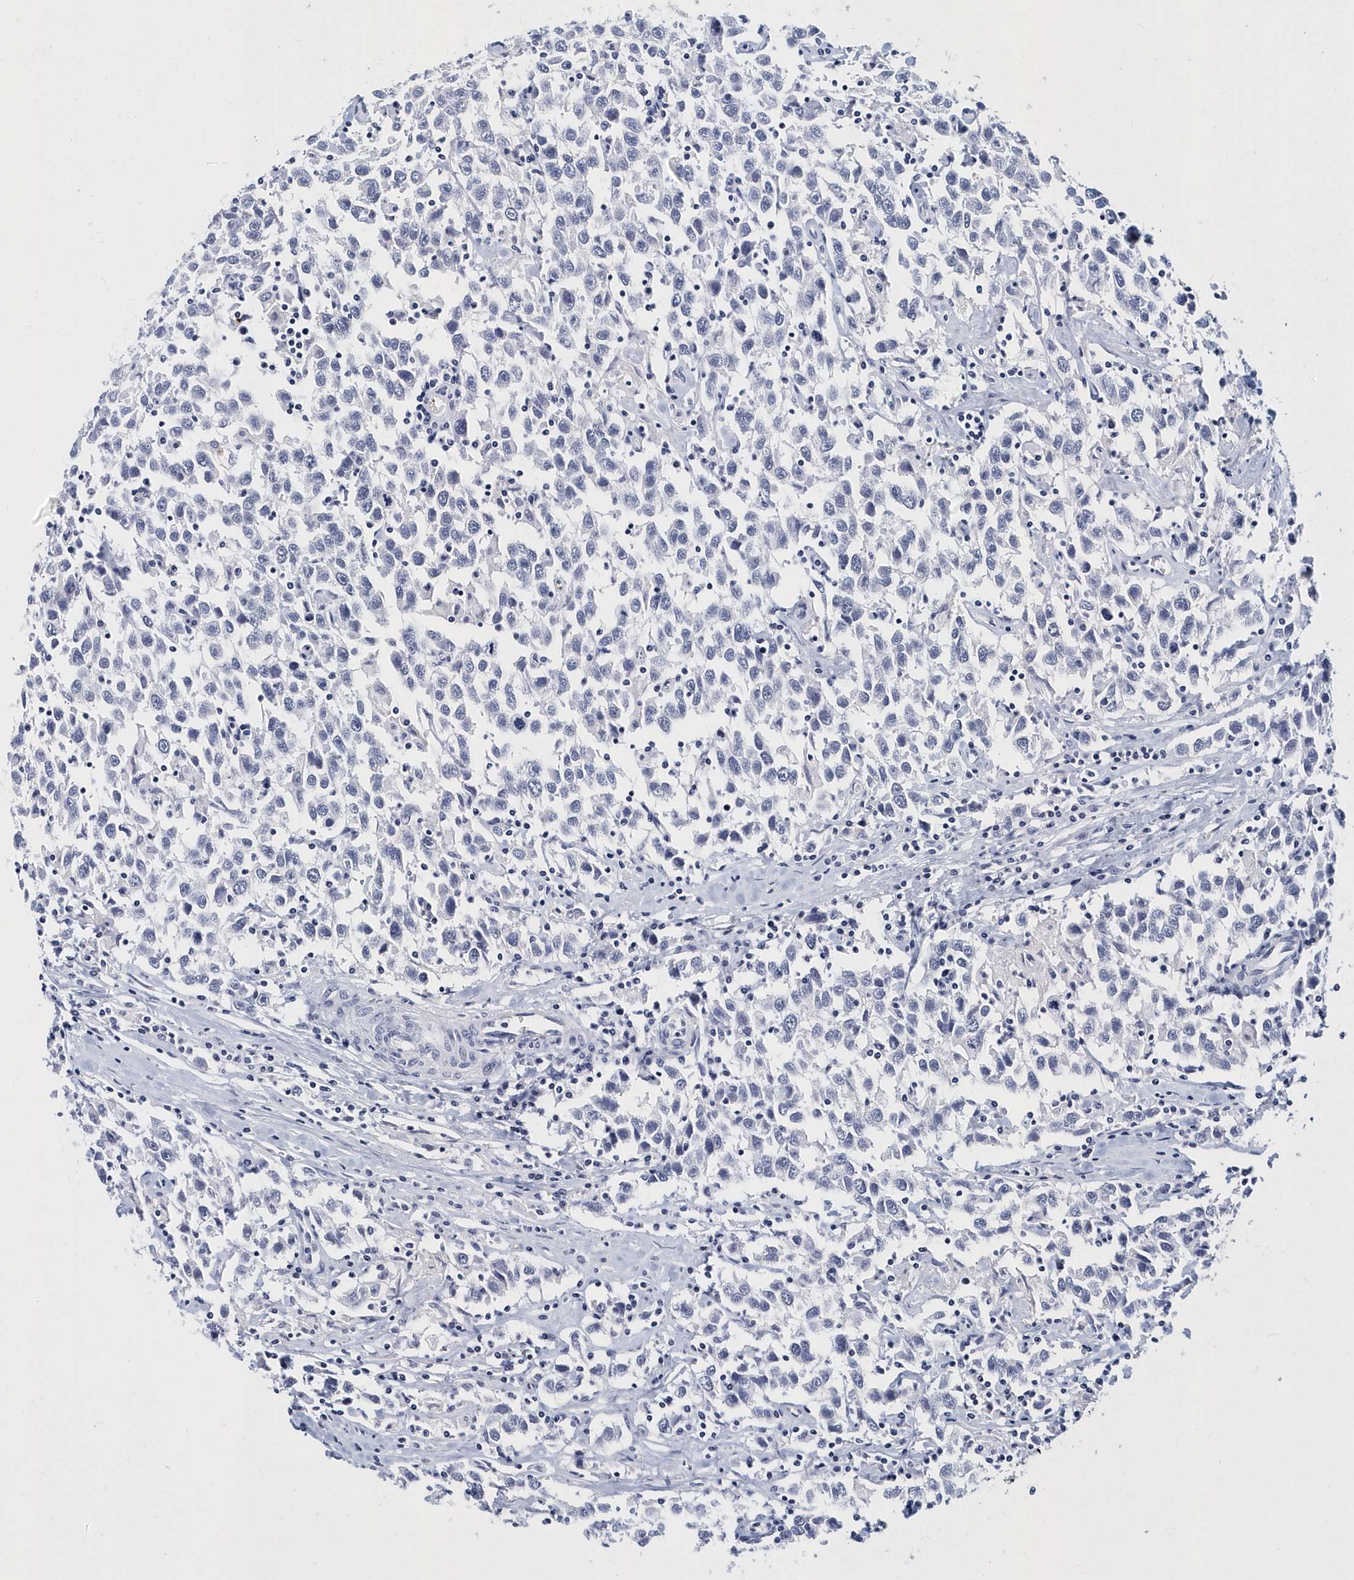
{"staining": {"intensity": "negative", "quantity": "none", "location": "none"}, "tissue": "testis cancer", "cell_type": "Tumor cells", "image_type": "cancer", "snomed": [{"axis": "morphology", "description": "Seminoma, NOS"}, {"axis": "topography", "description": "Testis"}], "caption": "This histopathology image is of seminoma (testis) stained with IHC to label a protein in brown with the nuclei are counter-stained blue. There is no positivity in tumor cells.", "gene": "ITGA2B", "patient": {"sex": "male", "age": 41}}